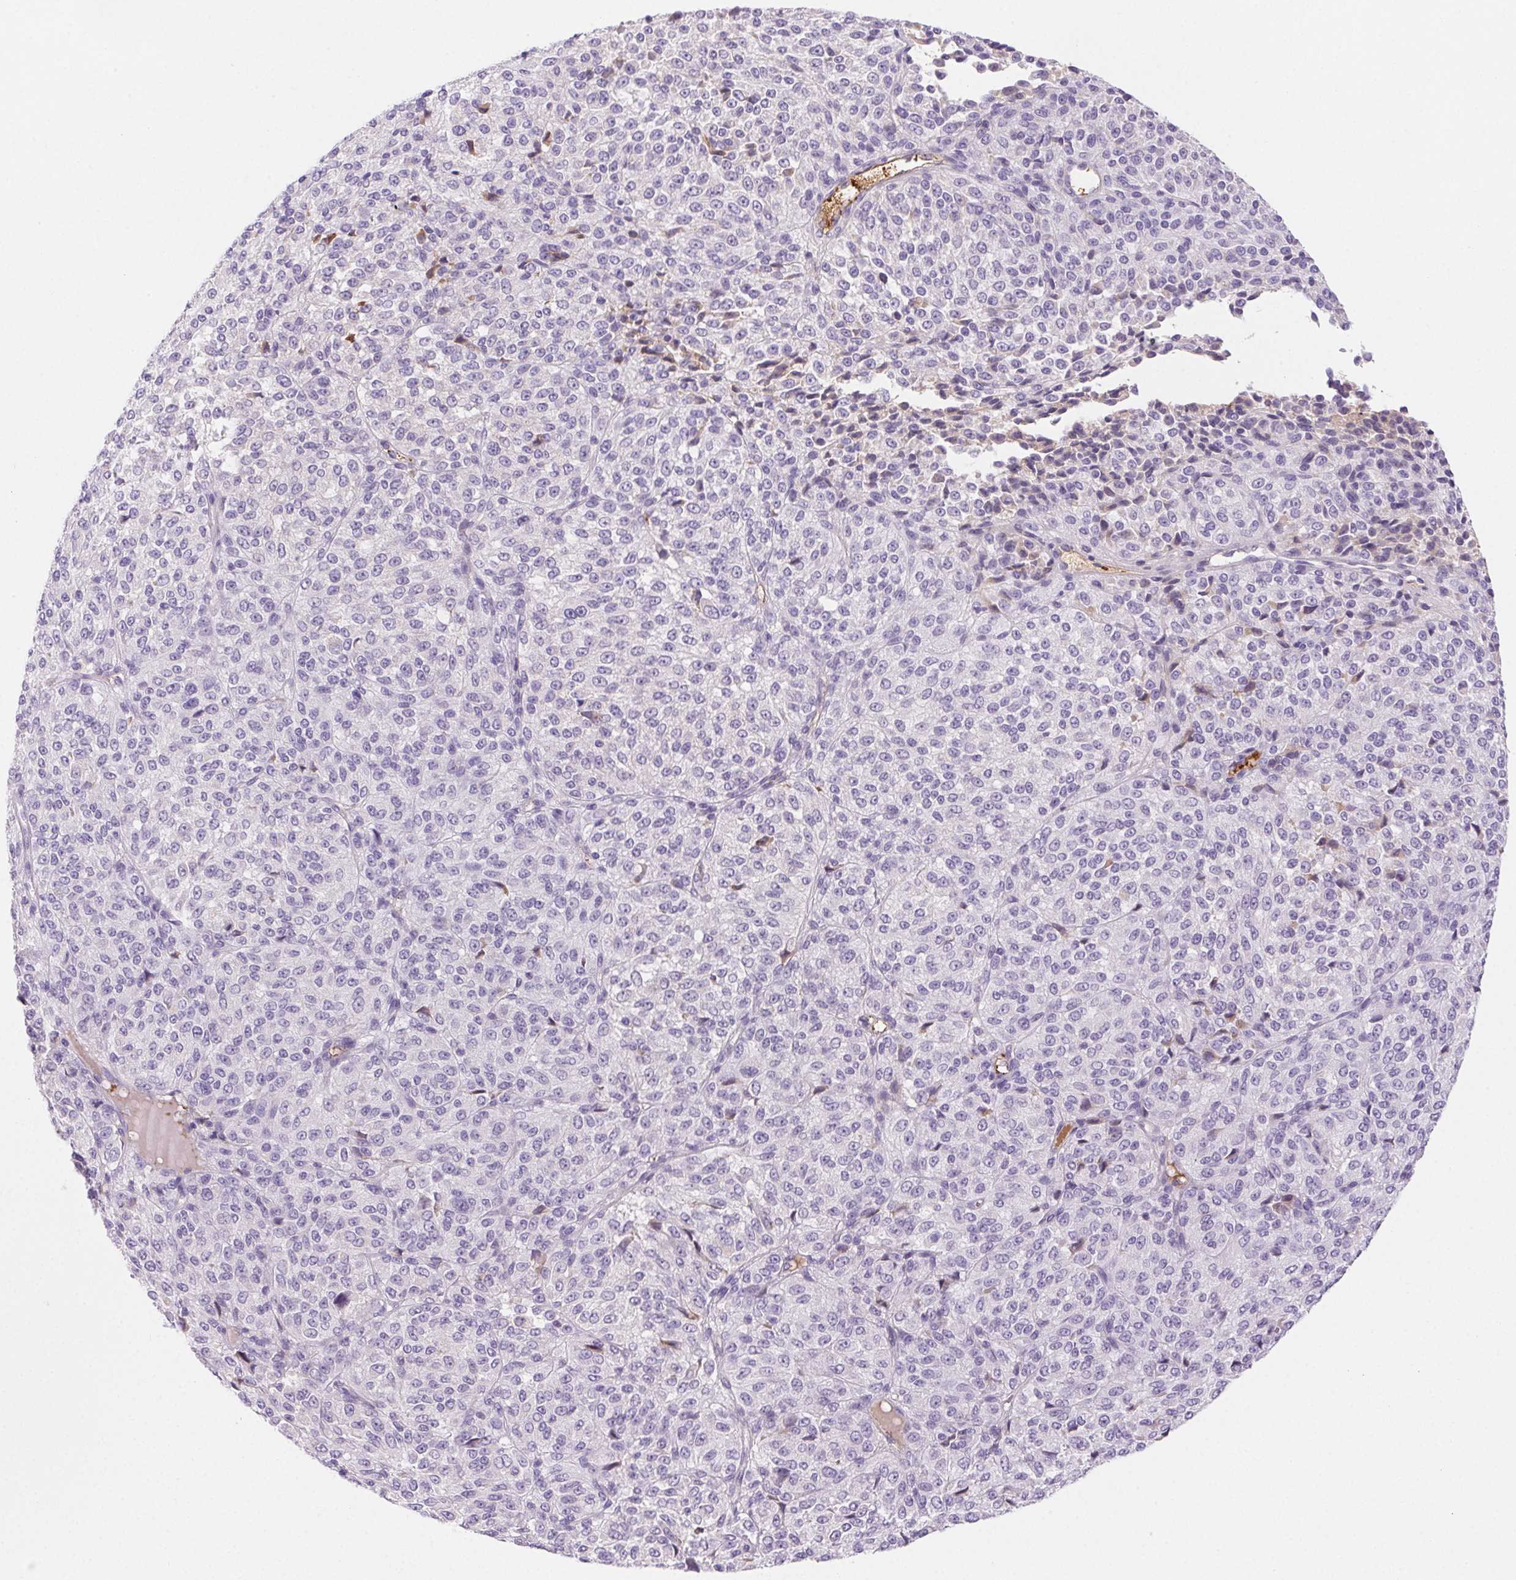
{"staining": {"intensity": "negative", "quantity": "none", "location": "none"}, "tissue": "melanoma", "cell_type": "Tumor cells", "image_type": "cancer", "snomed": [{"axis": "morphology", "description": "Malignant melanoma, Metastatic site"}, {"axis": "topography", "description": "Brain"}], "caption": "IHC photomicrograph of human melanoma stained for a protein (brown), which demonstrates no positivity in tumor cells.", "gene": "FGA", "patient": {"sex": "female", "age": 56}}